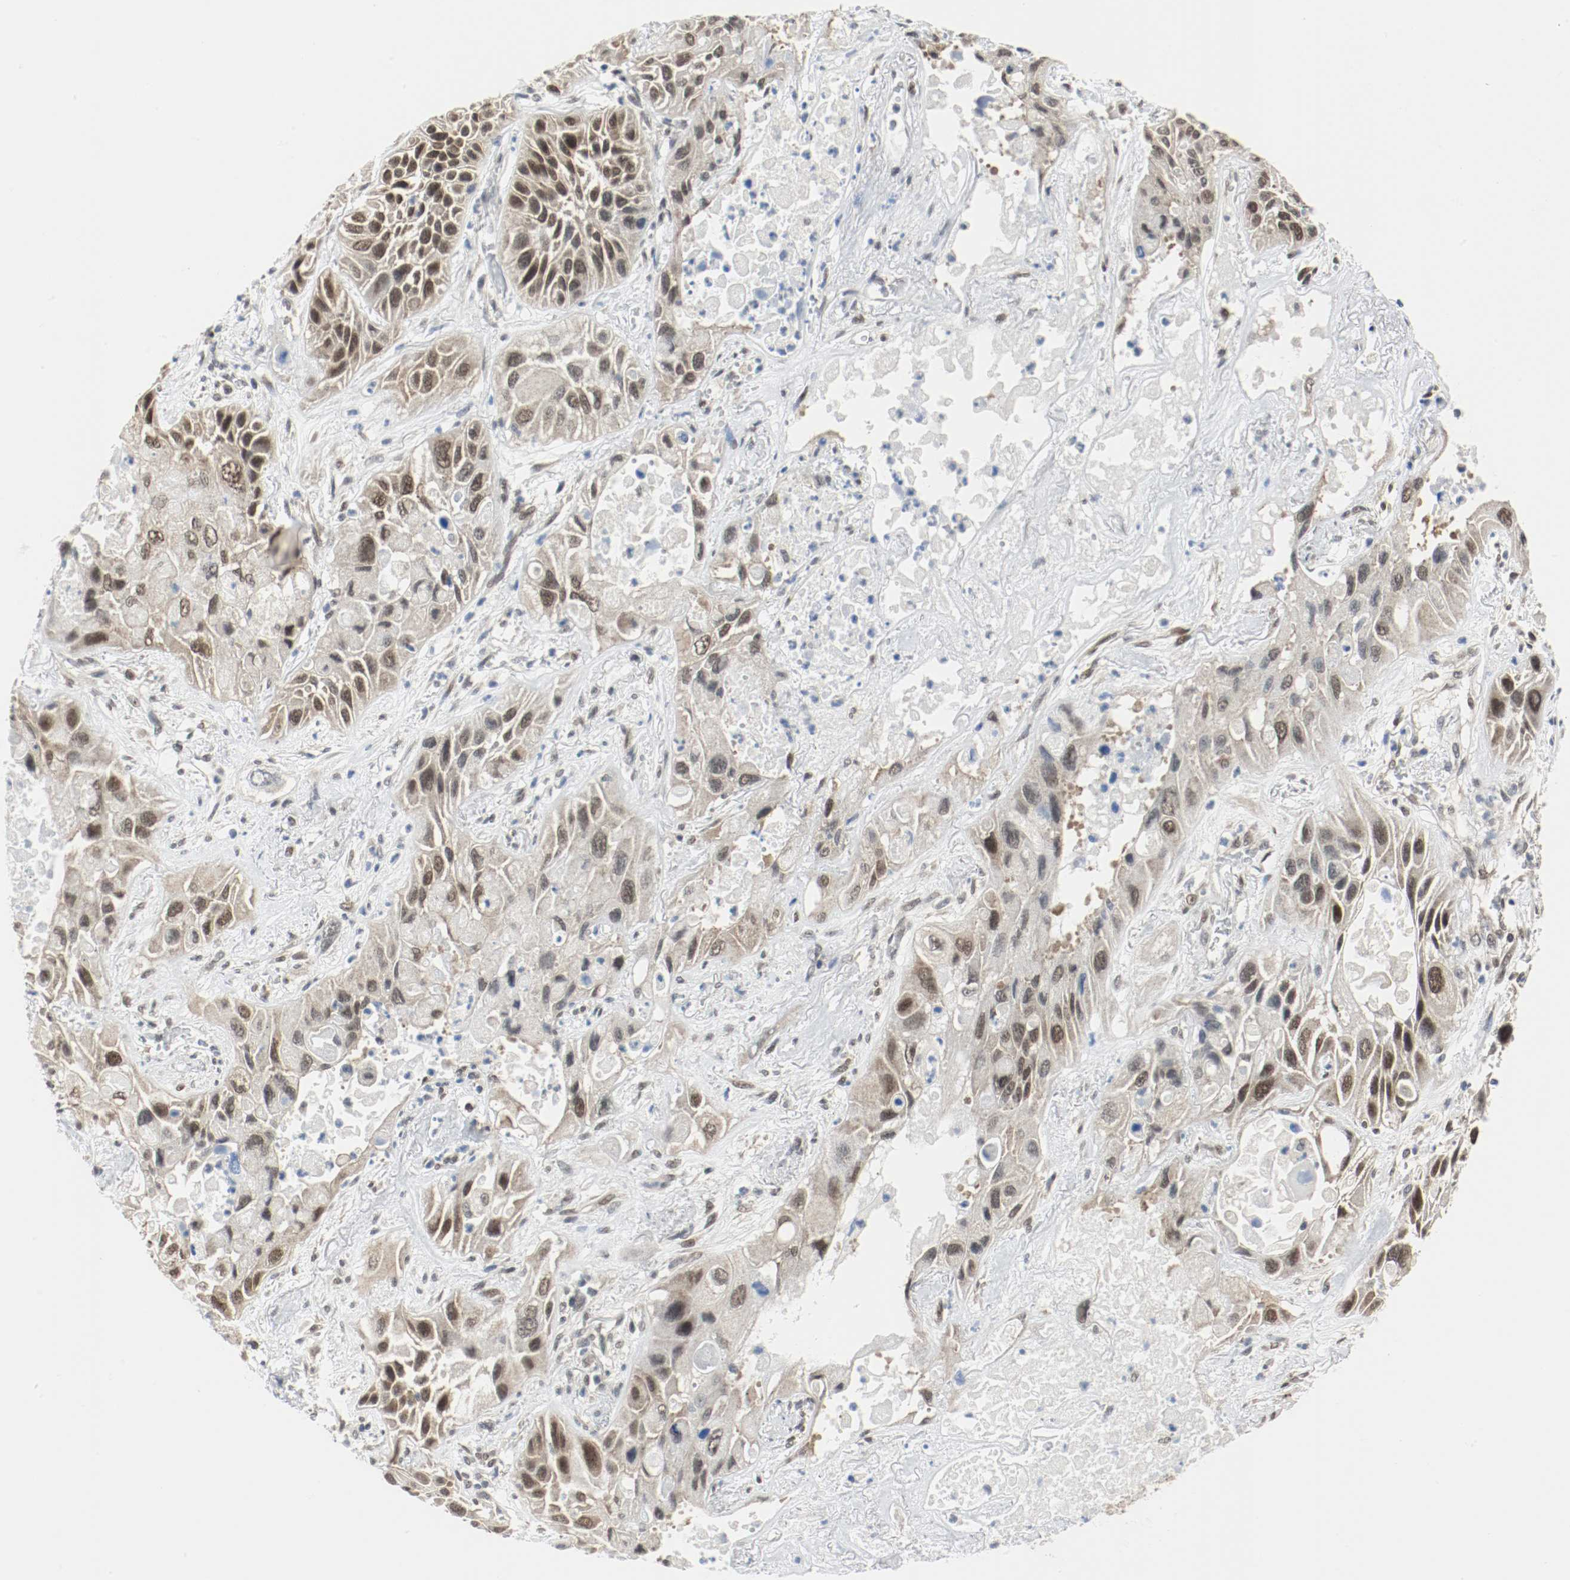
{"staining": {"intensity": "weak", "quantity": ">75%", "location": "cytoplasmic/membranous,nuclear"}, "tissue": "lung cancer", "cell_type": "Tumor cells", "image_type": "cancer", "snomed": [{"axis": "morphology", "description": "Squamous cell carcinoma, NOS"}, {"axis": "topography", "description": "Lung"}], "caption": "About >75% of tumor cells in human squamous cell carcinoma (lung) display weak cytoplasmic/membranous and nuclear protein positivity as visualized by brown immunohistochemical staining.", "gene": "PPME1", "patient": {"sex": "female", "age": 76}}